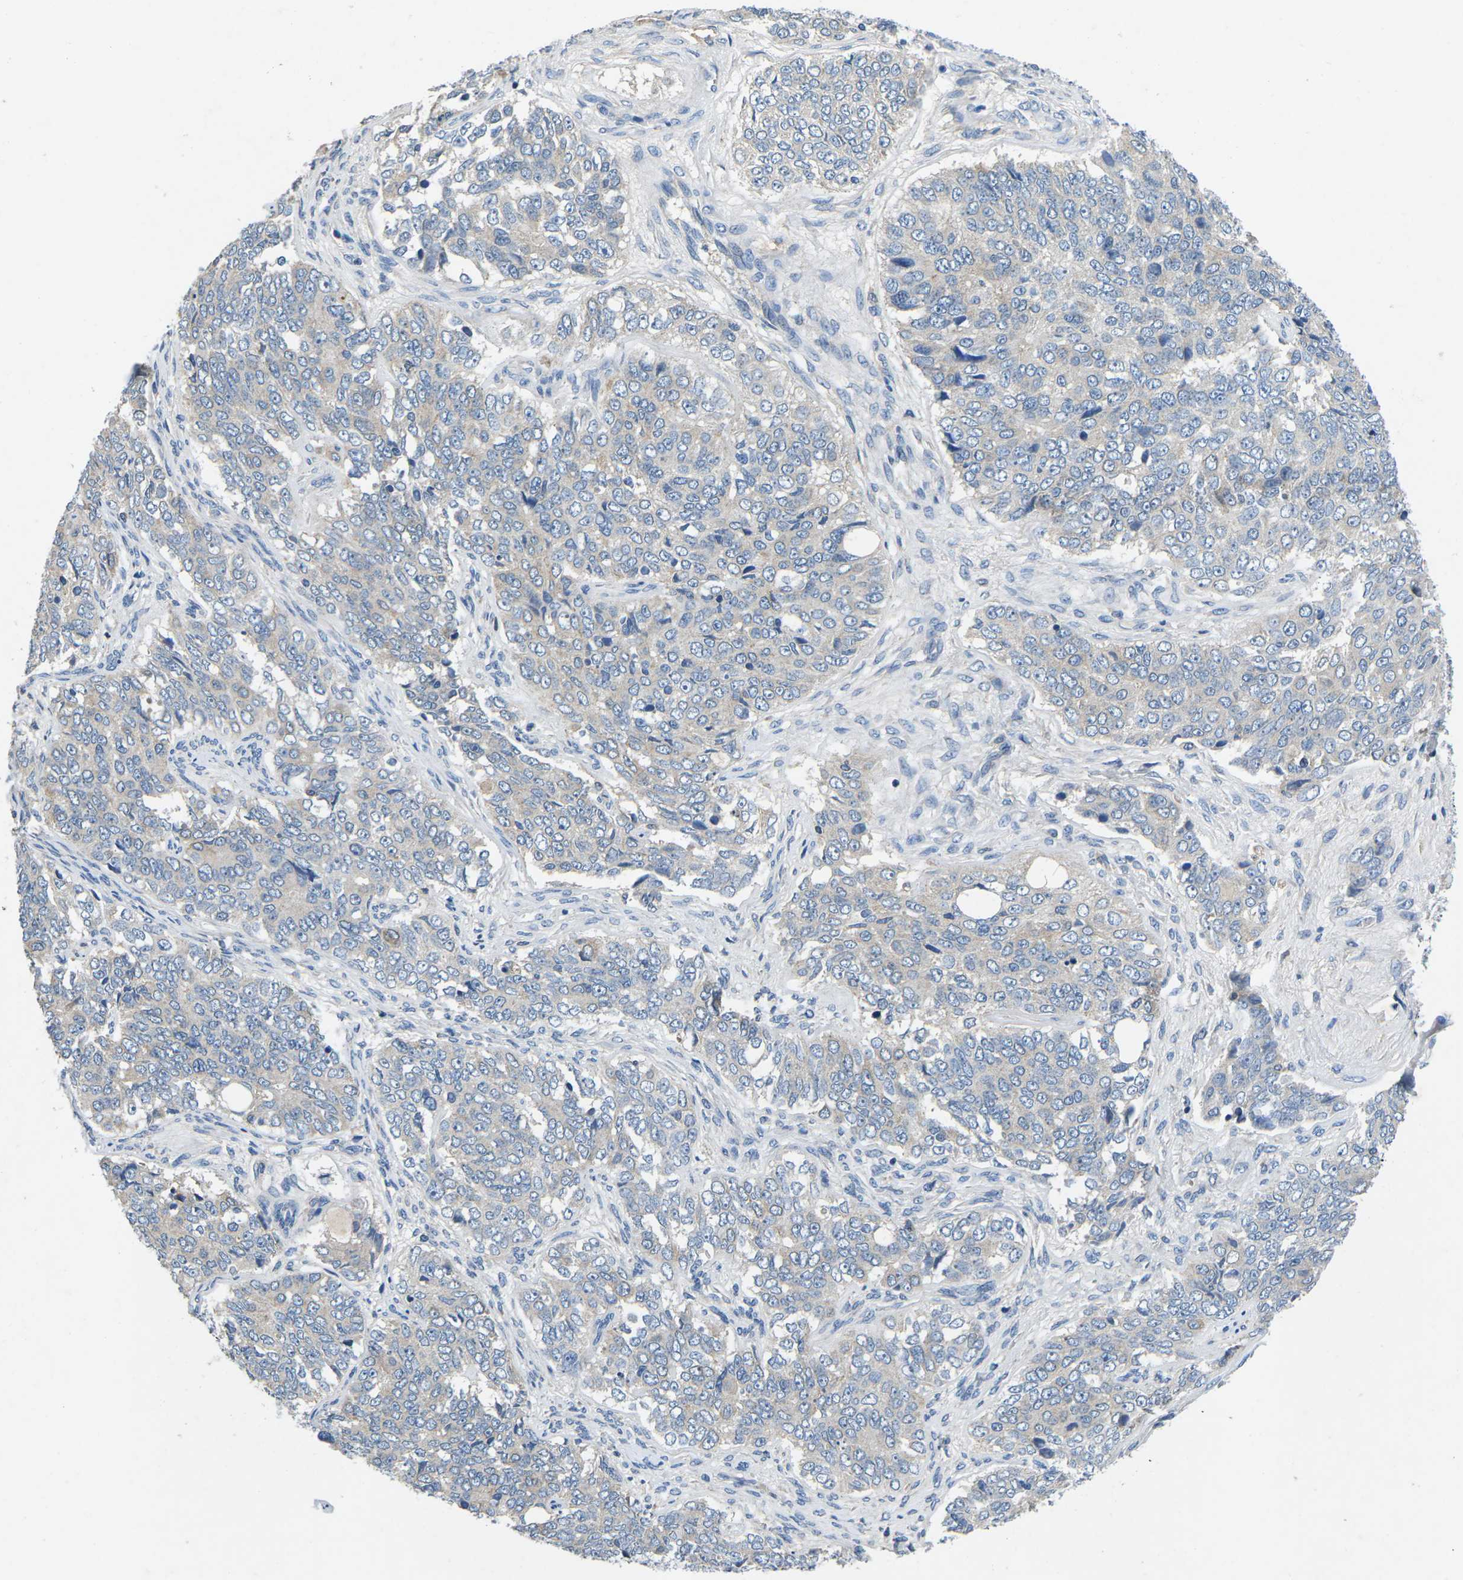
{"staining": {"intensity": "weak", "quantity": "<25%", "location": "cytoplasmic/membranous"}, "tissue": "ovarian cancer", "cell_type": "Tumor cells", "image_type": "cancer", "snomed": [{"axis": "morphology", "description": "Carcinoma, endometroid"}, {"axis": "topography", "description": "Ovary"}], "caption": "Tumor cells show no significant protein expression in ovarian cancer (endometroid carcinoma).", "gene": "PDCD6IP", "patient": {"sex": "female", "age": 51}}